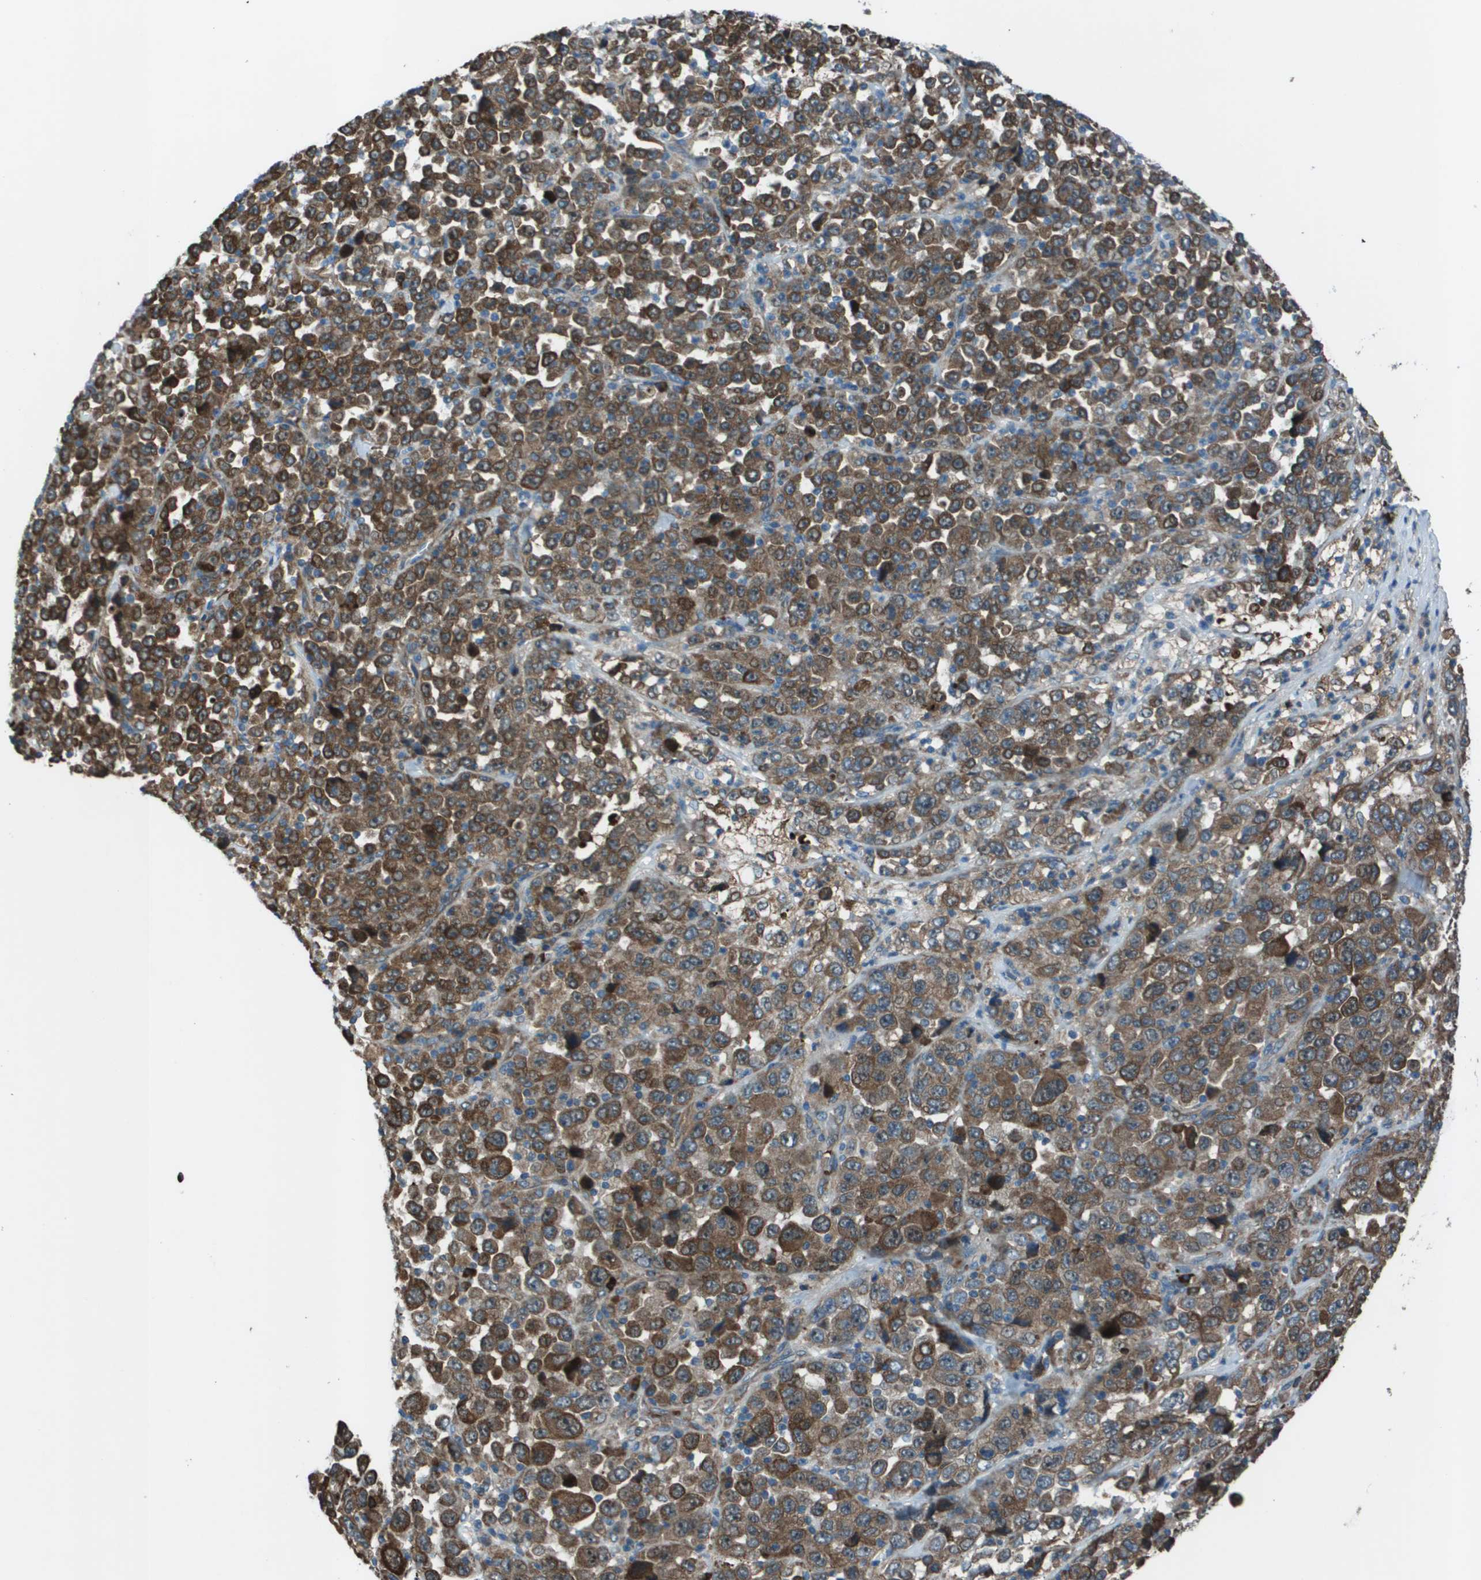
{"staining": {"intensity": "moderate", "quantity": ">75%", "location": "cytoplasmic/membranous"}, "tissue": "stomach cancer", "cell_type": "Tumor cells", "image_type": "cancer", "snomed": [{"axis": "morphology", "description": "Normal tissue, NOS"}, {"axis": "morphology", "description": "Adenocarcinoma, NOS"}, {"axis": "topography", "description": "Stomach, upper"}, {"axis": "topography", "description": "Stomach"}], "caption": "The image displays a brown stain indicating the presence of a protein in the cytoplasmic/membranous of tumor cells in stomach cancer (adenocarcinoma).", "gene": "UTS2", "patient": {"sex": "male", "age": 59}}